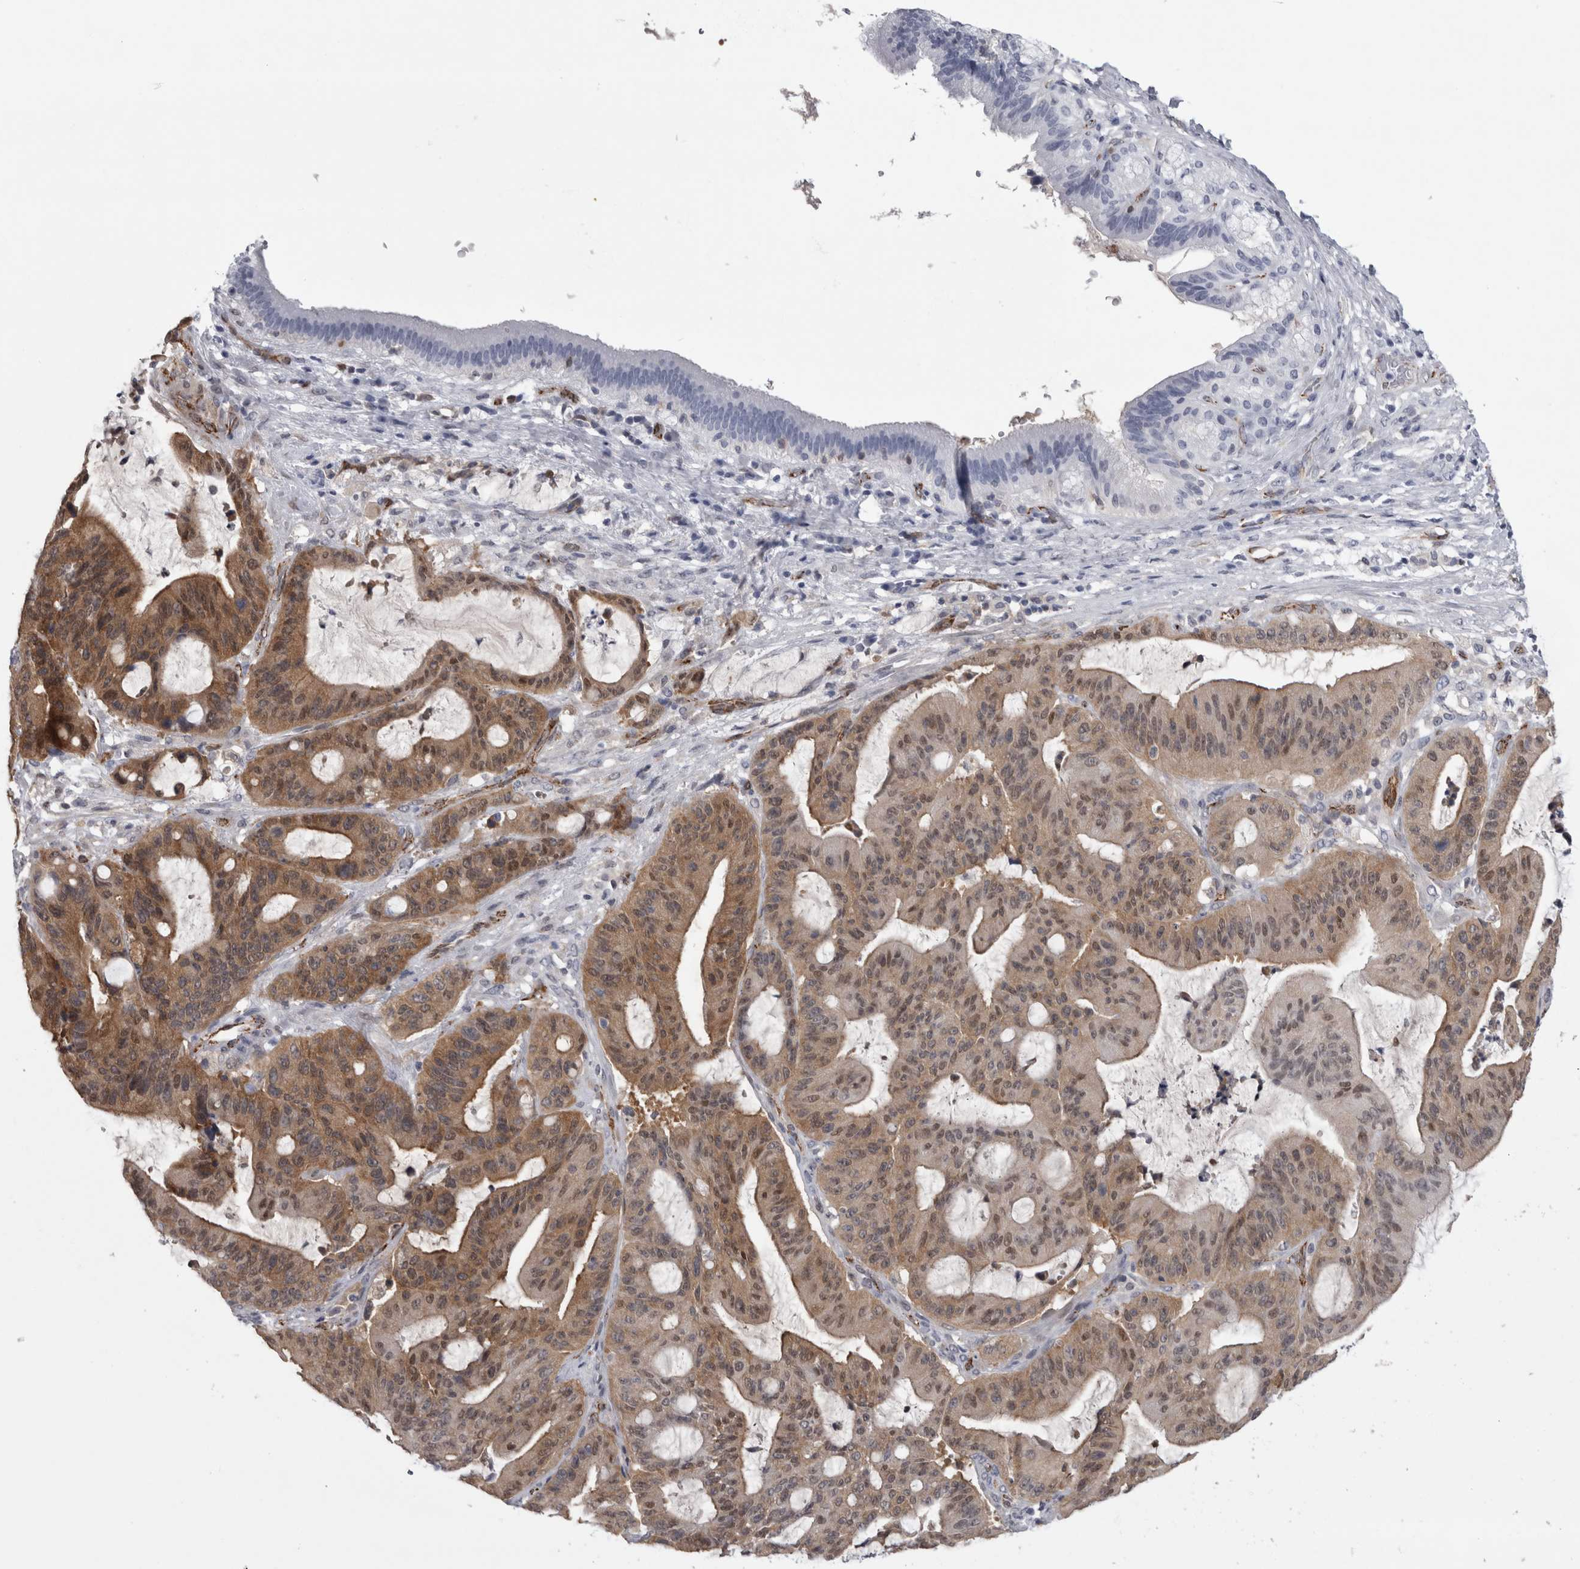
{"staining": {"intensity": "moderate", "quantity": "25%-75%", "location": "cytoplasmic/membranous"}, "tissue": "liver cancer", "cell_type": "Tumor cells", "image_type": "cancer", "snomed": [{"axis": "morphology", "description": "Normal tissue, NOS"}, {"axis": "morphology", "description": "Cholangiocarcinoma"}, {"axis": "topography", "description": "Liver"}, {"axis": "topography", "description": "Peripheral nerve tissue"}], "caption": "A photomicrograph of human liver cancer stained for a protein reveals moderate cytoplasmic/membranous brown staining in tumor cells.", "gene": "ACOT7", "patient": {"sex": "female", "age": 73}}